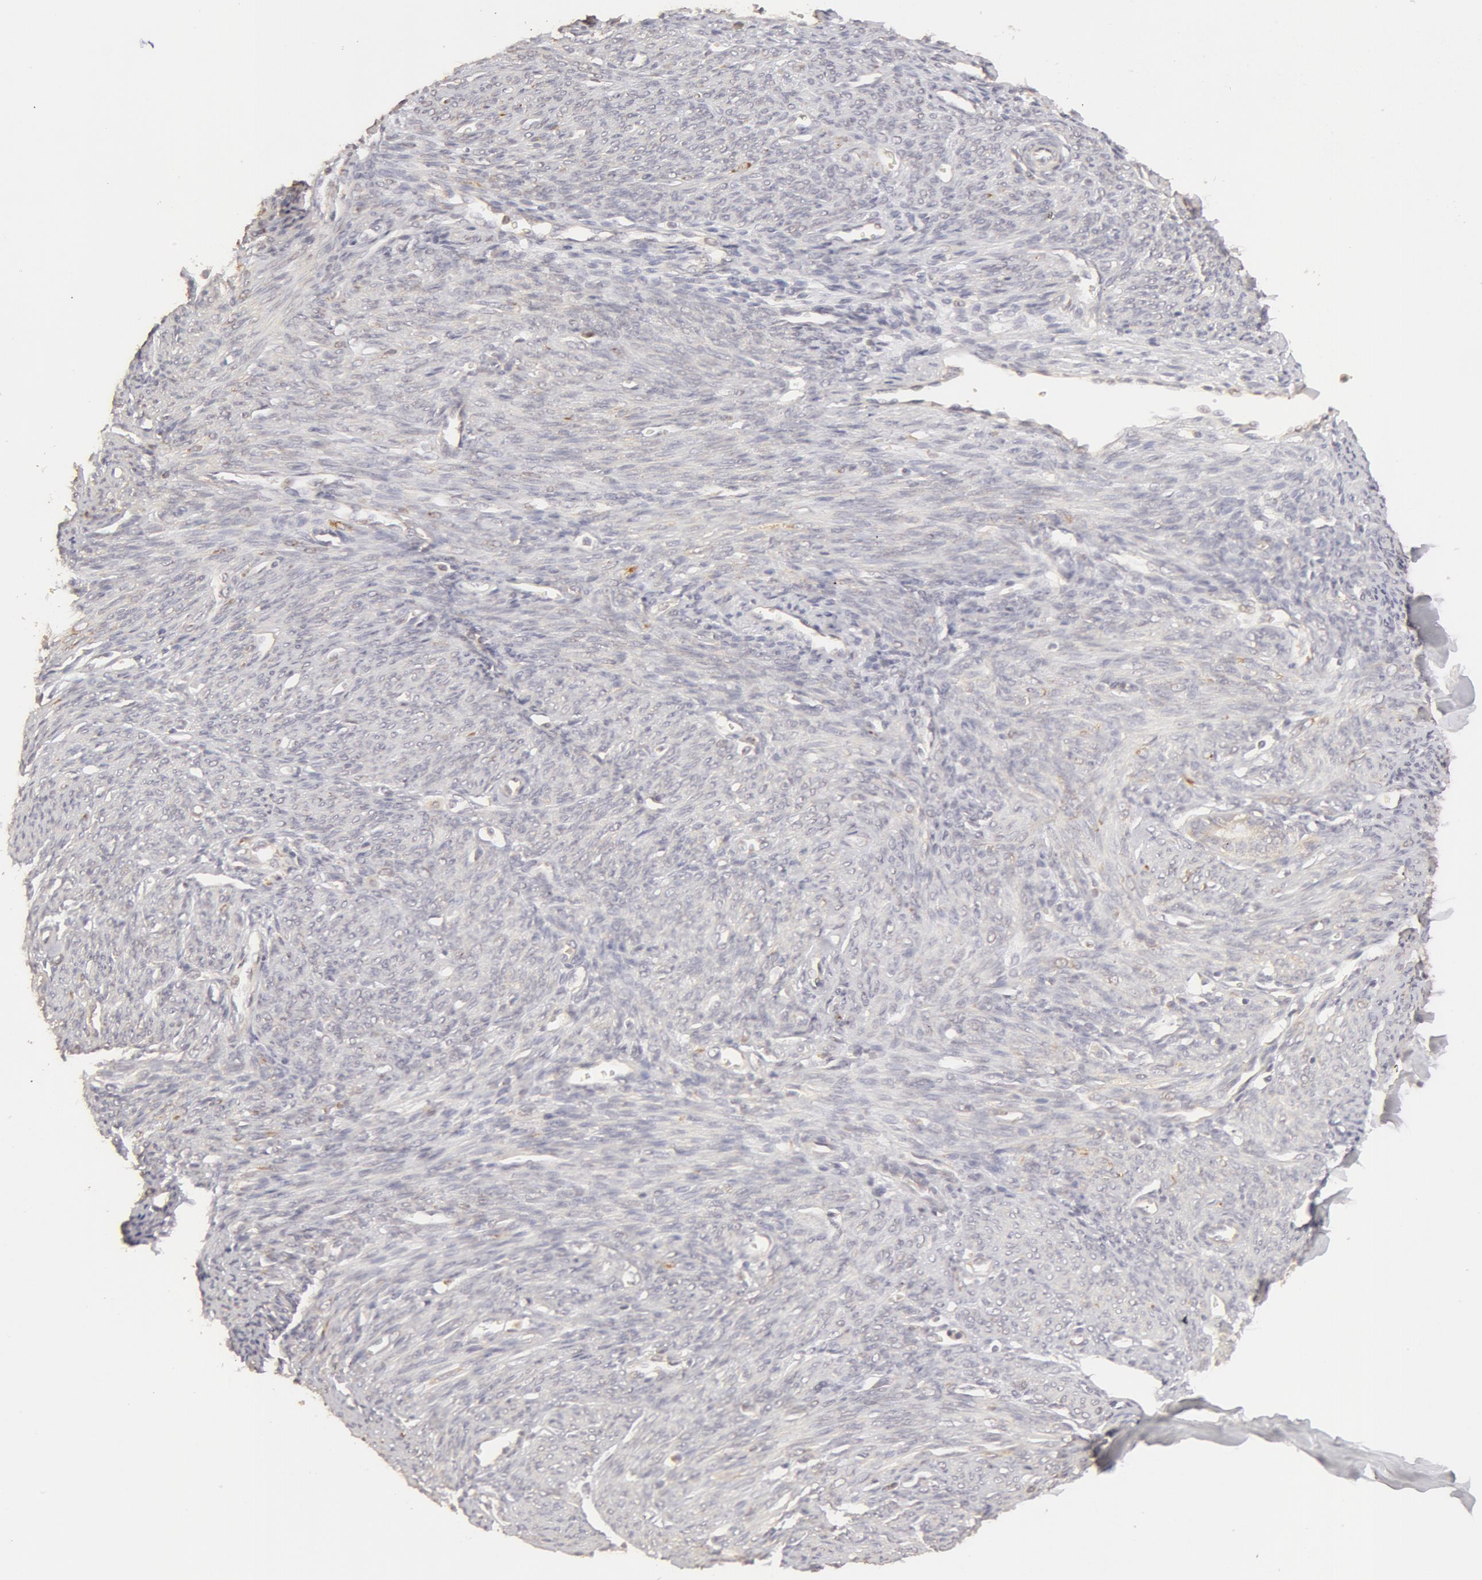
{"staining": {"intensity": "negative", "quantity": "none", "location": "none"}, "tissue": "endometrium", "cell_type": "Cells in endometrial stroma", "image_type": "normal", "snomed": [{"axis": "morphology", "description": "Normal tissue, NOS"}, {"axis": "topography", "description": "Uterus"}], "caption": "High power microscopy micrograph of an IHC photomicrograph of normal endometrium, revealing no significant positivity in cells in endometrial stroma.", "gene": "ADPRH", "patient": {"sex": "female", "age": 83}}